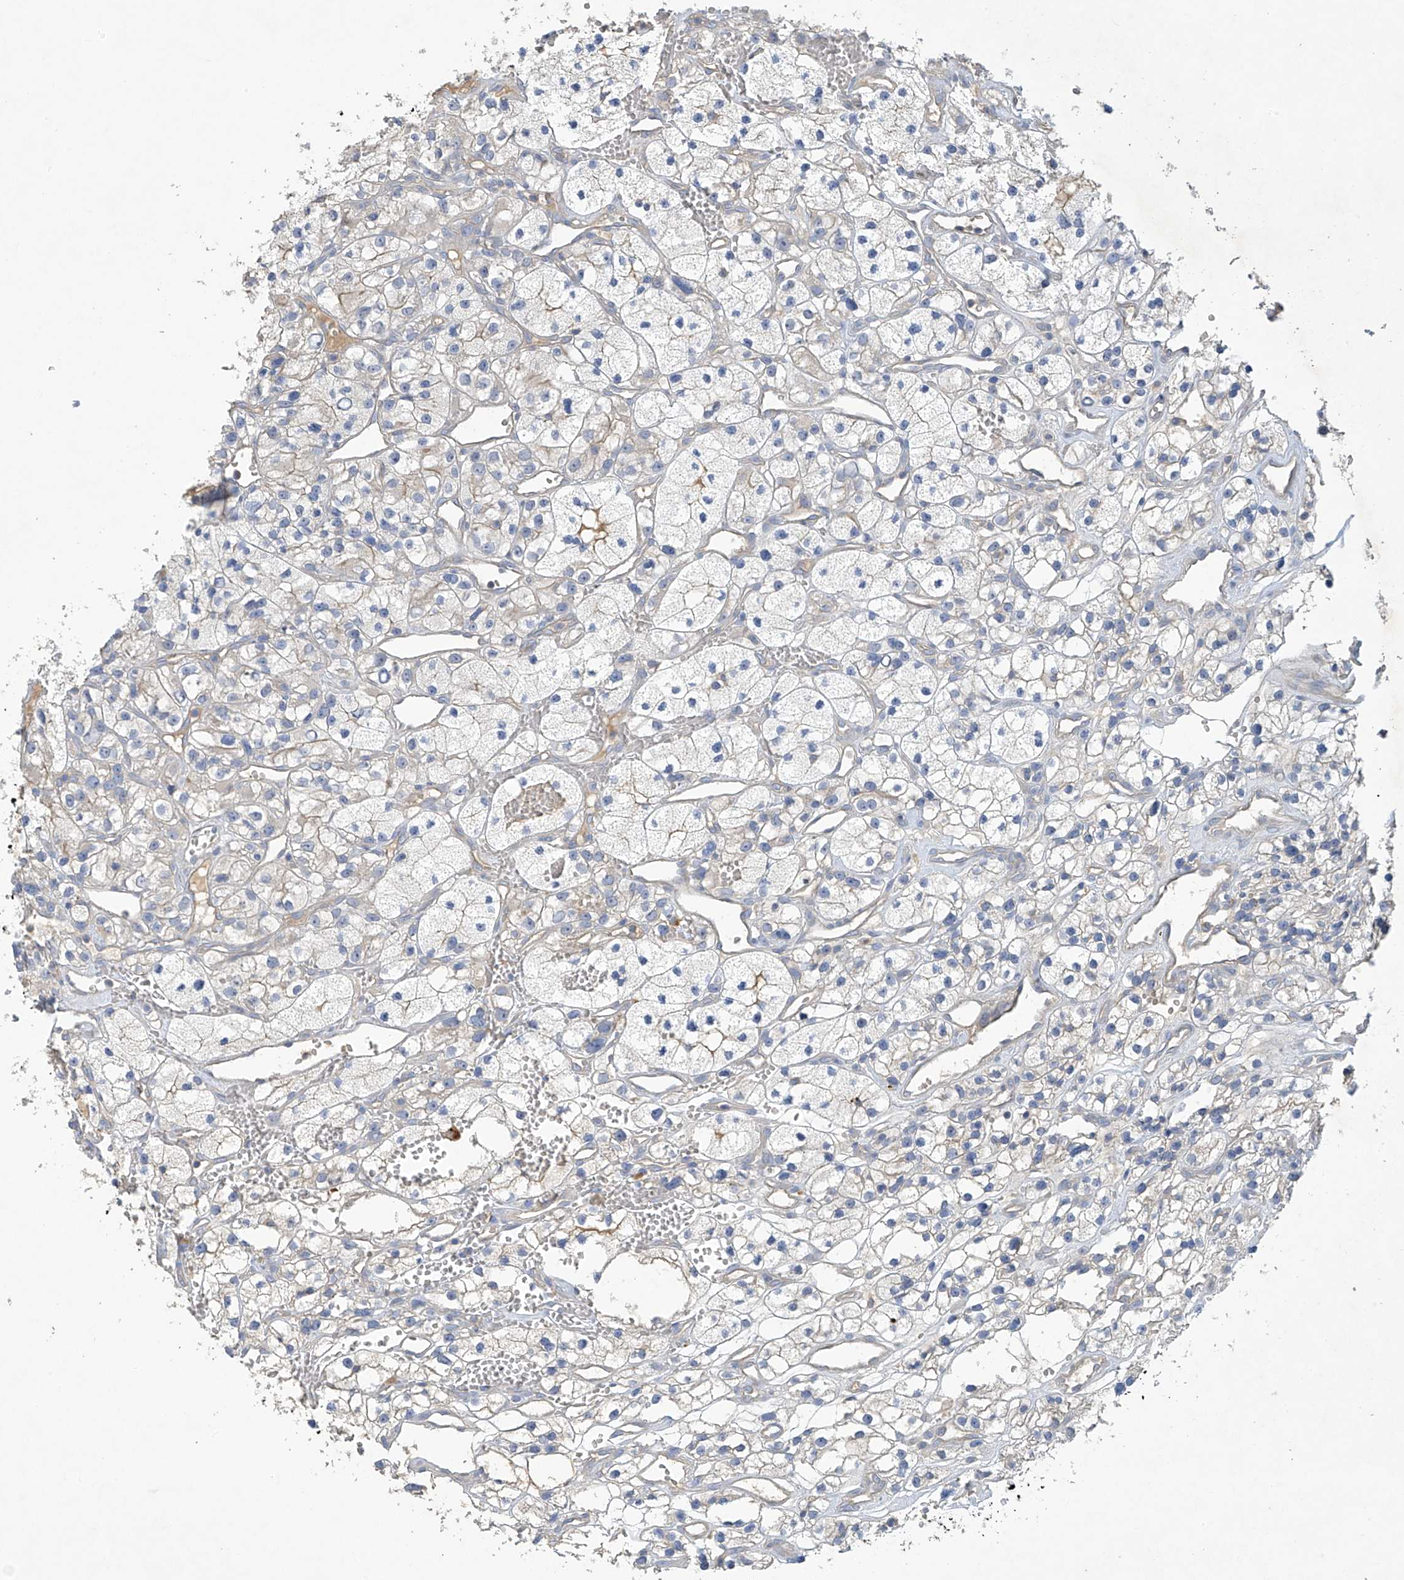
{"staining": {"intensity": "negative", "quantity": "none", "location": "none"}, "tissue": "renal cancer", "cell_type": "Tumor cells", "image_type": "cancer", "snomed": [{"axis": "morphology", "description": "Adenocarcinoma, NOS"}, {"axis": "topography", "description": "Kidney"}], "caption": "The IHC histopathology image has no significant positivity in tumor cells of renal cancer tissue. The staining is performed using DAB brown chromogen with nuclei counter-stained in using hematoxylin.", "gene": "PRSS12", "patient": {"sex": "female", "age": 57}}